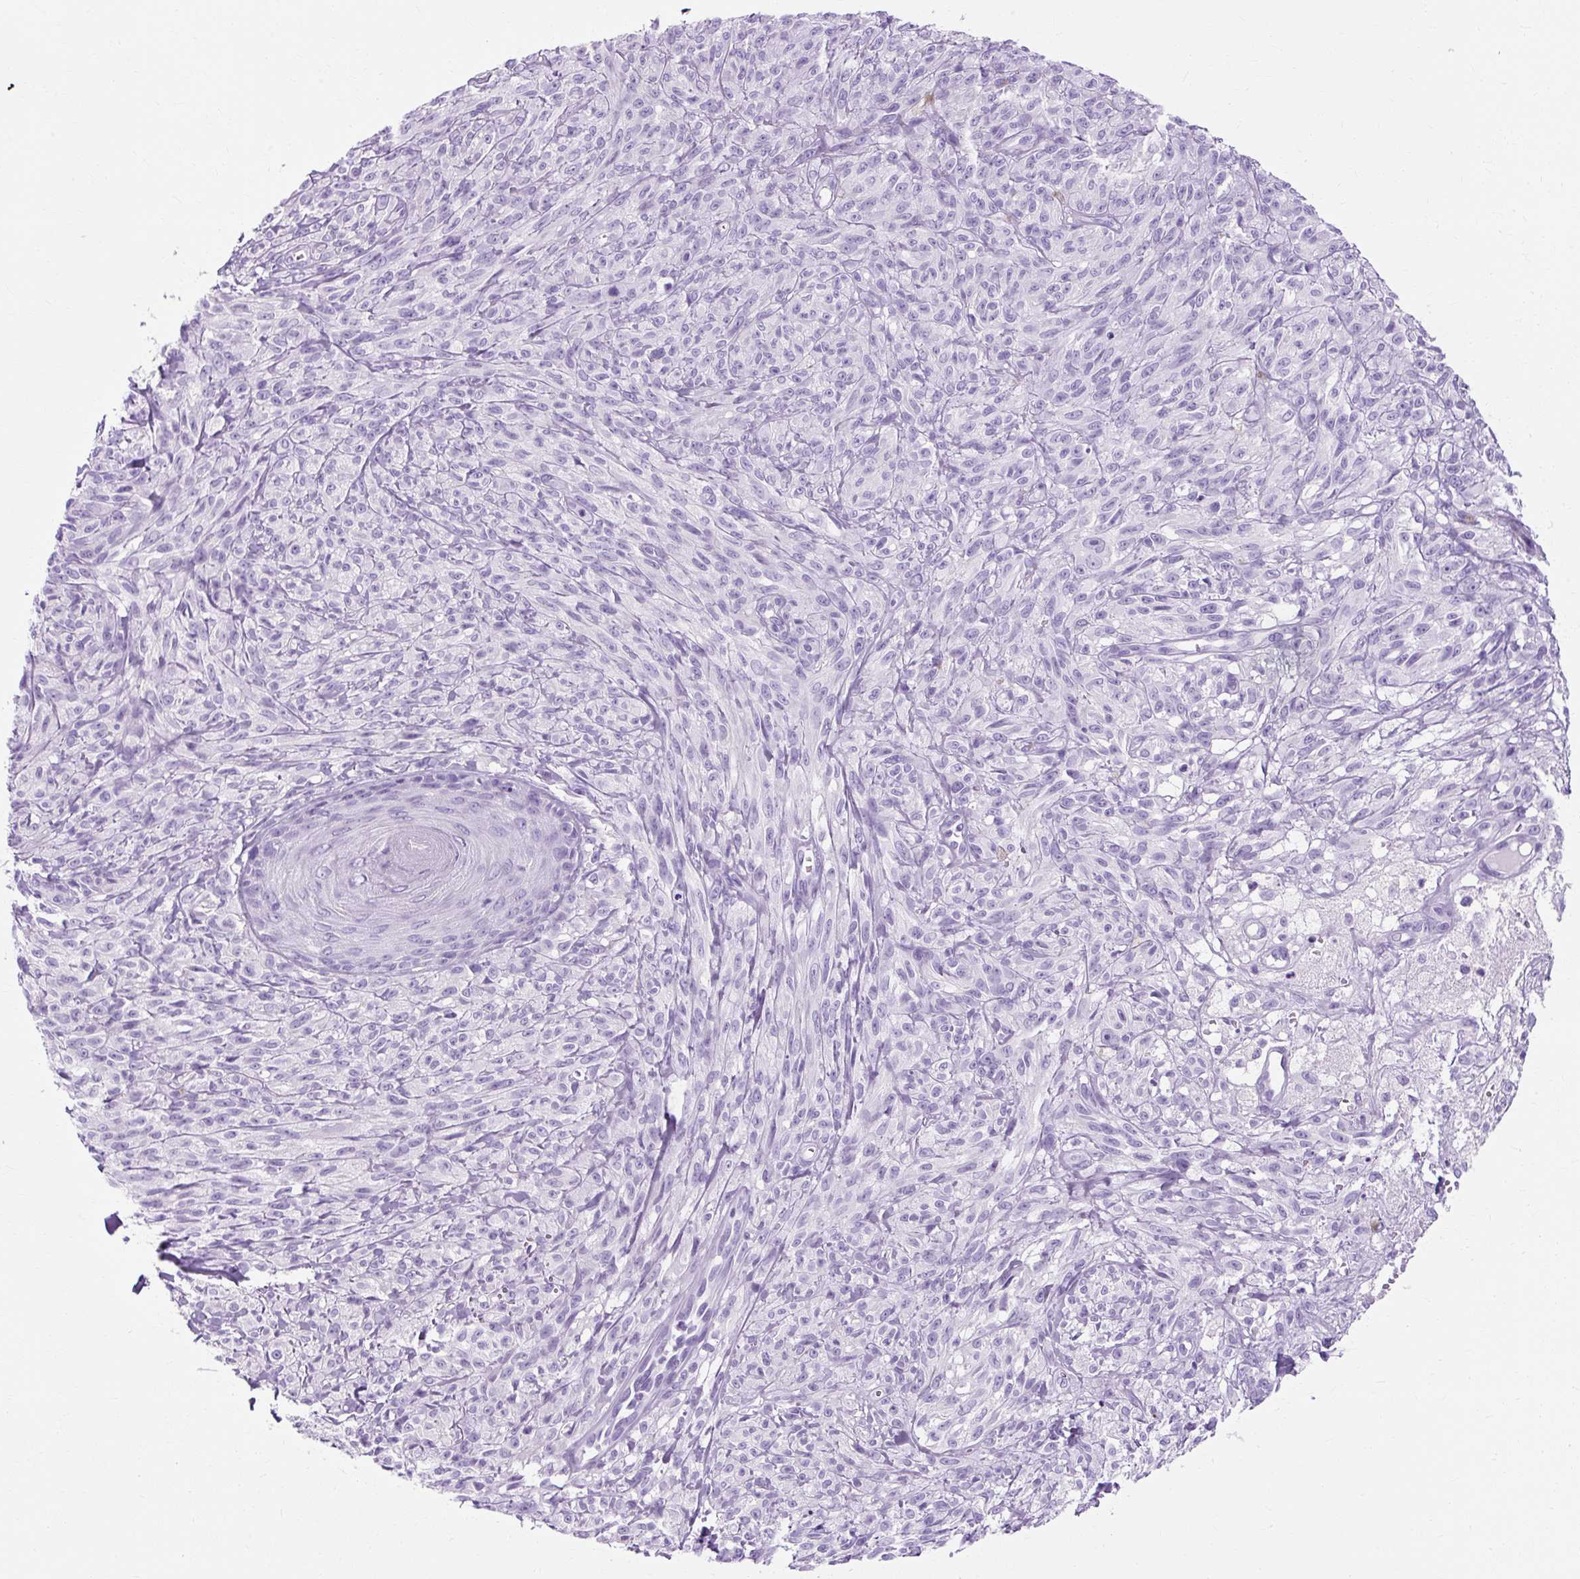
{"staining": {"intensity": "negative", "quantity": "none", "location": "none"}, "tissue": "melanoma", "cell_type": "Tumor cells", "image_type": "cancer", "snomed": [{"axis": "morphology", "description": "Malignant melanoma, NOS"}, {"axis": "topography", "description": "Skin of upper arm"}], "caption": "Tumor cells show no significant protein positivity in malignant melanoma. (DAB immunohistochemistry with hematoxylin counter stain).", "gene": "TMEM89", "patient": {"sex": "female", "age": 65}}